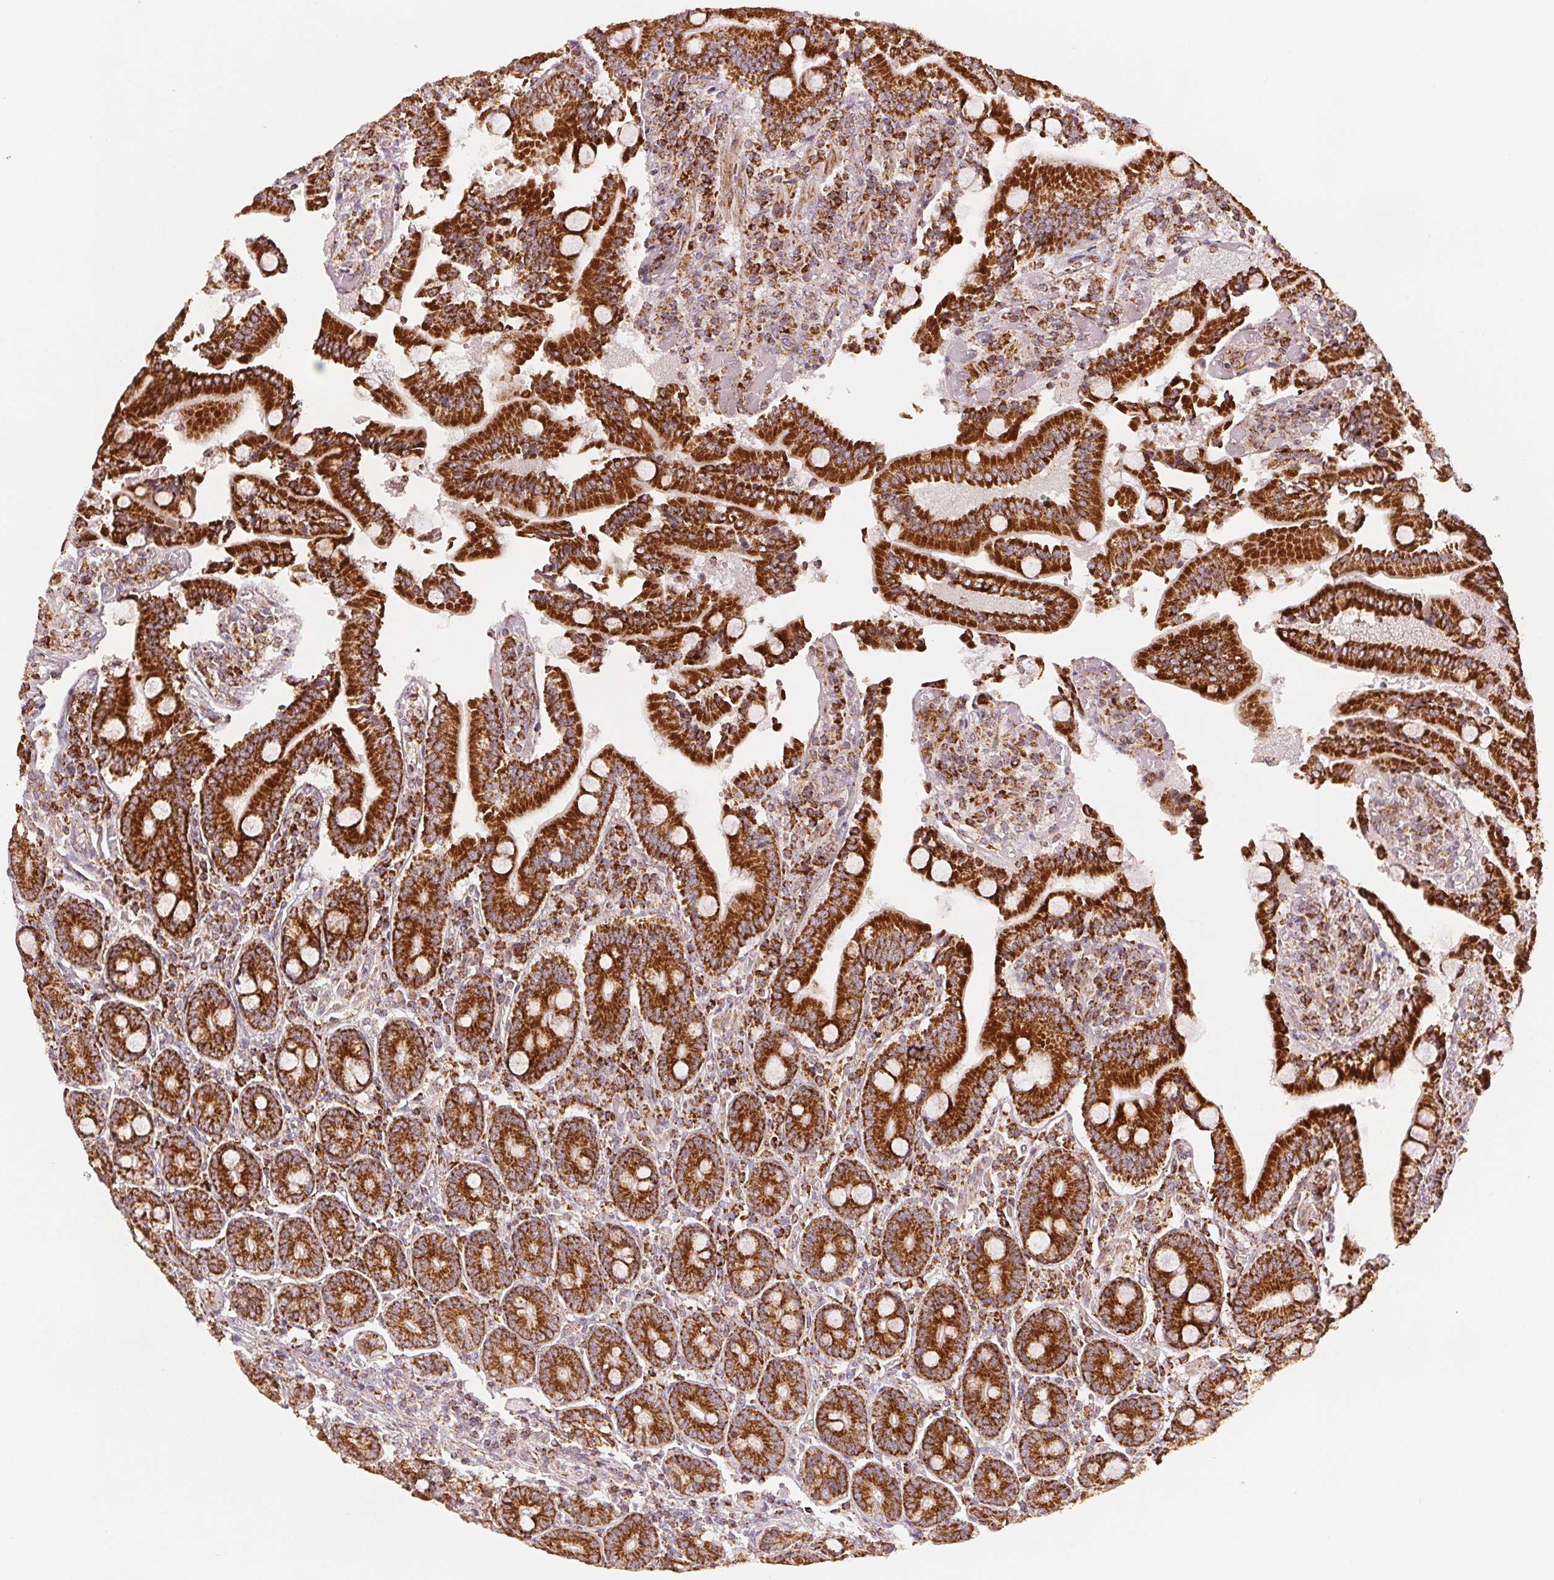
{"staining": {"intensity": "strong", "quantity": ">75%", "location": "cytoplasmic/membranous"}, "tissue": "duodenum", "cell_type": "Glandular cells", "image_type": "normal", "snomed": [{"axis": "morphology", "description": "Normal tissue, NOS"}, {"axis": "topography", "description": "Duodenum"}], "caption": "The micrograph reveals staining of benign duodenum, revealing strong cytoplasmic/membranous protein staining (brown color) within glandular cells.", "gene": "SDHB", "patient": {"sex": "female", "age": 62}}